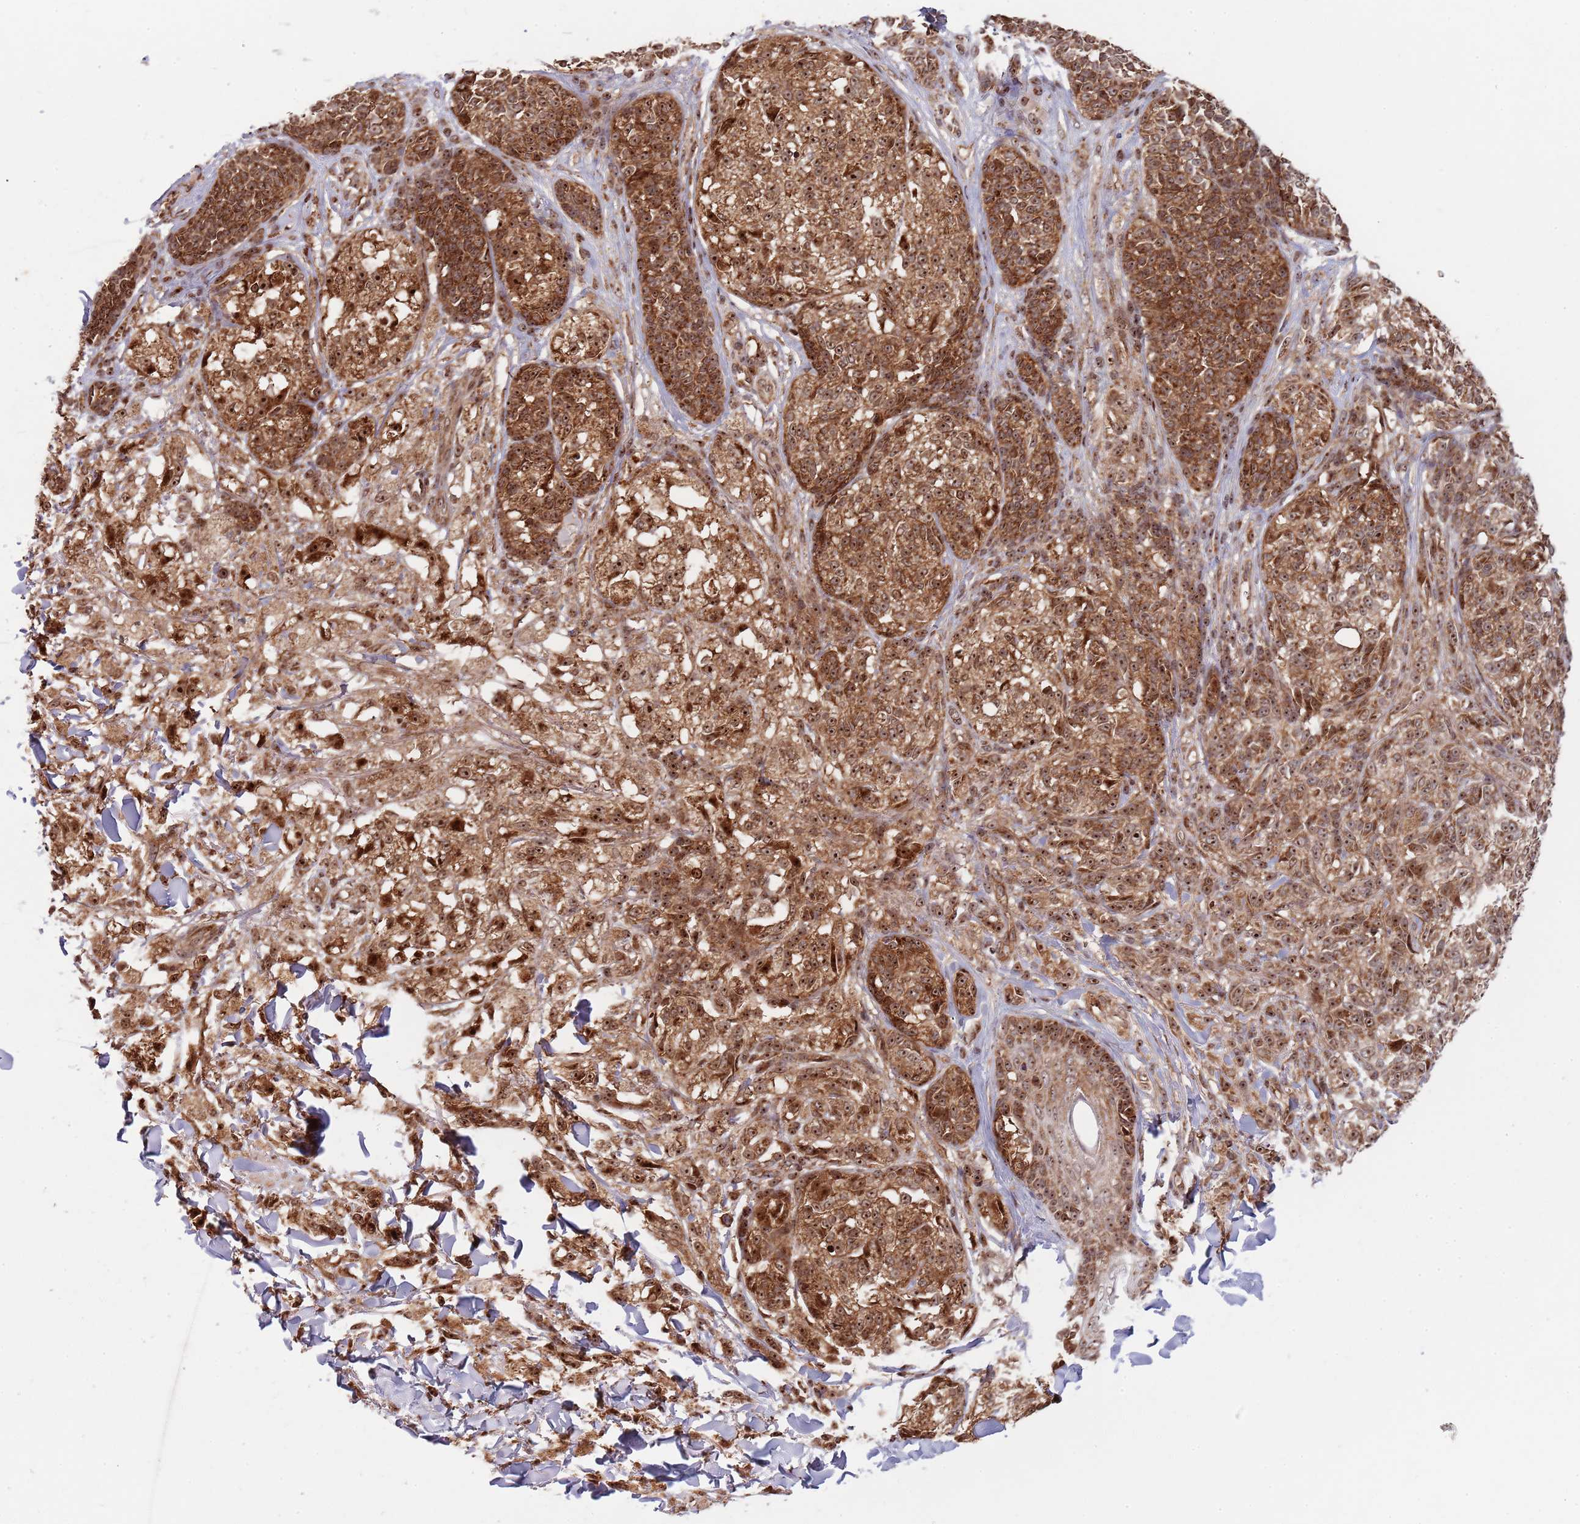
{"staining": {"intensity": "moderate", "quantity": ">75%", "location": "cytoplasmic/membranous,nuclear"}, "tissue": "melanoma", "cell_type": "Tumor cells", "image_type": "cancer", "snomed": [{"axis": "morphology", "description": "Malignant melanoma, NOS"}, {"axis": "topography", "description": "Skin of upper extremity"}], "caption": "Tumor cells display moderate cytoplasmic/membranous and nuclear expression in approximately >75% of cells in melanoma. (IHC, brightfield microscopy, high magnification).", "gene": "DCHS1", "patient": {"sex": "male", "age": 40}}